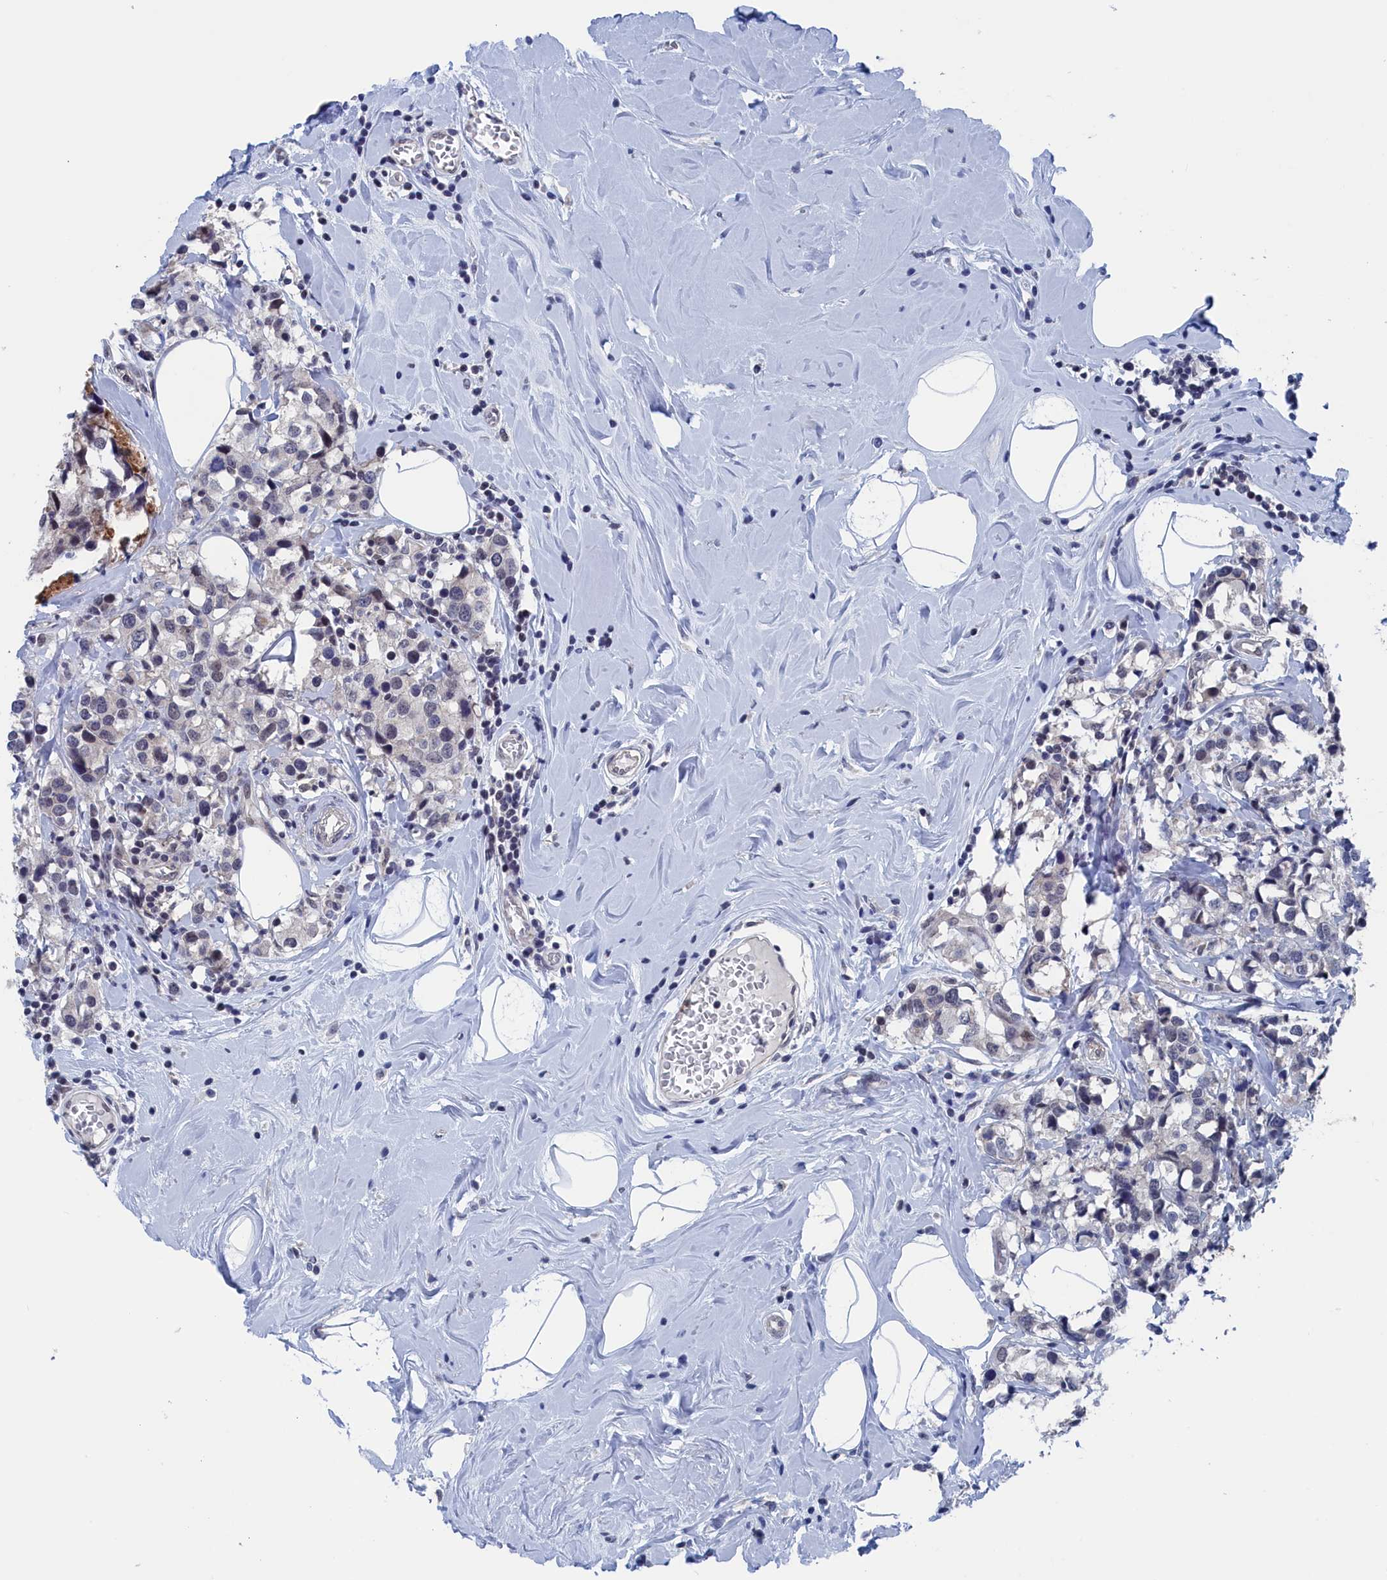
{"staining": {"intensity": "negative", "quantity": "none", "location": "none"}, "tissue": "breast cancer", "cell_type": "Tumor cells", "image_type": "cancer", "snomed": [{"axis": "morphology", "description": "Lobular carcinoma"}, {"axis": "topography", "description": "Breast"}], "caption": "This is an IHC image of breast lobular carcinoma. There is no staining in tumor cells.", "gene": "MARCHF3", "patient": {"sex": "female", "age": 59}}